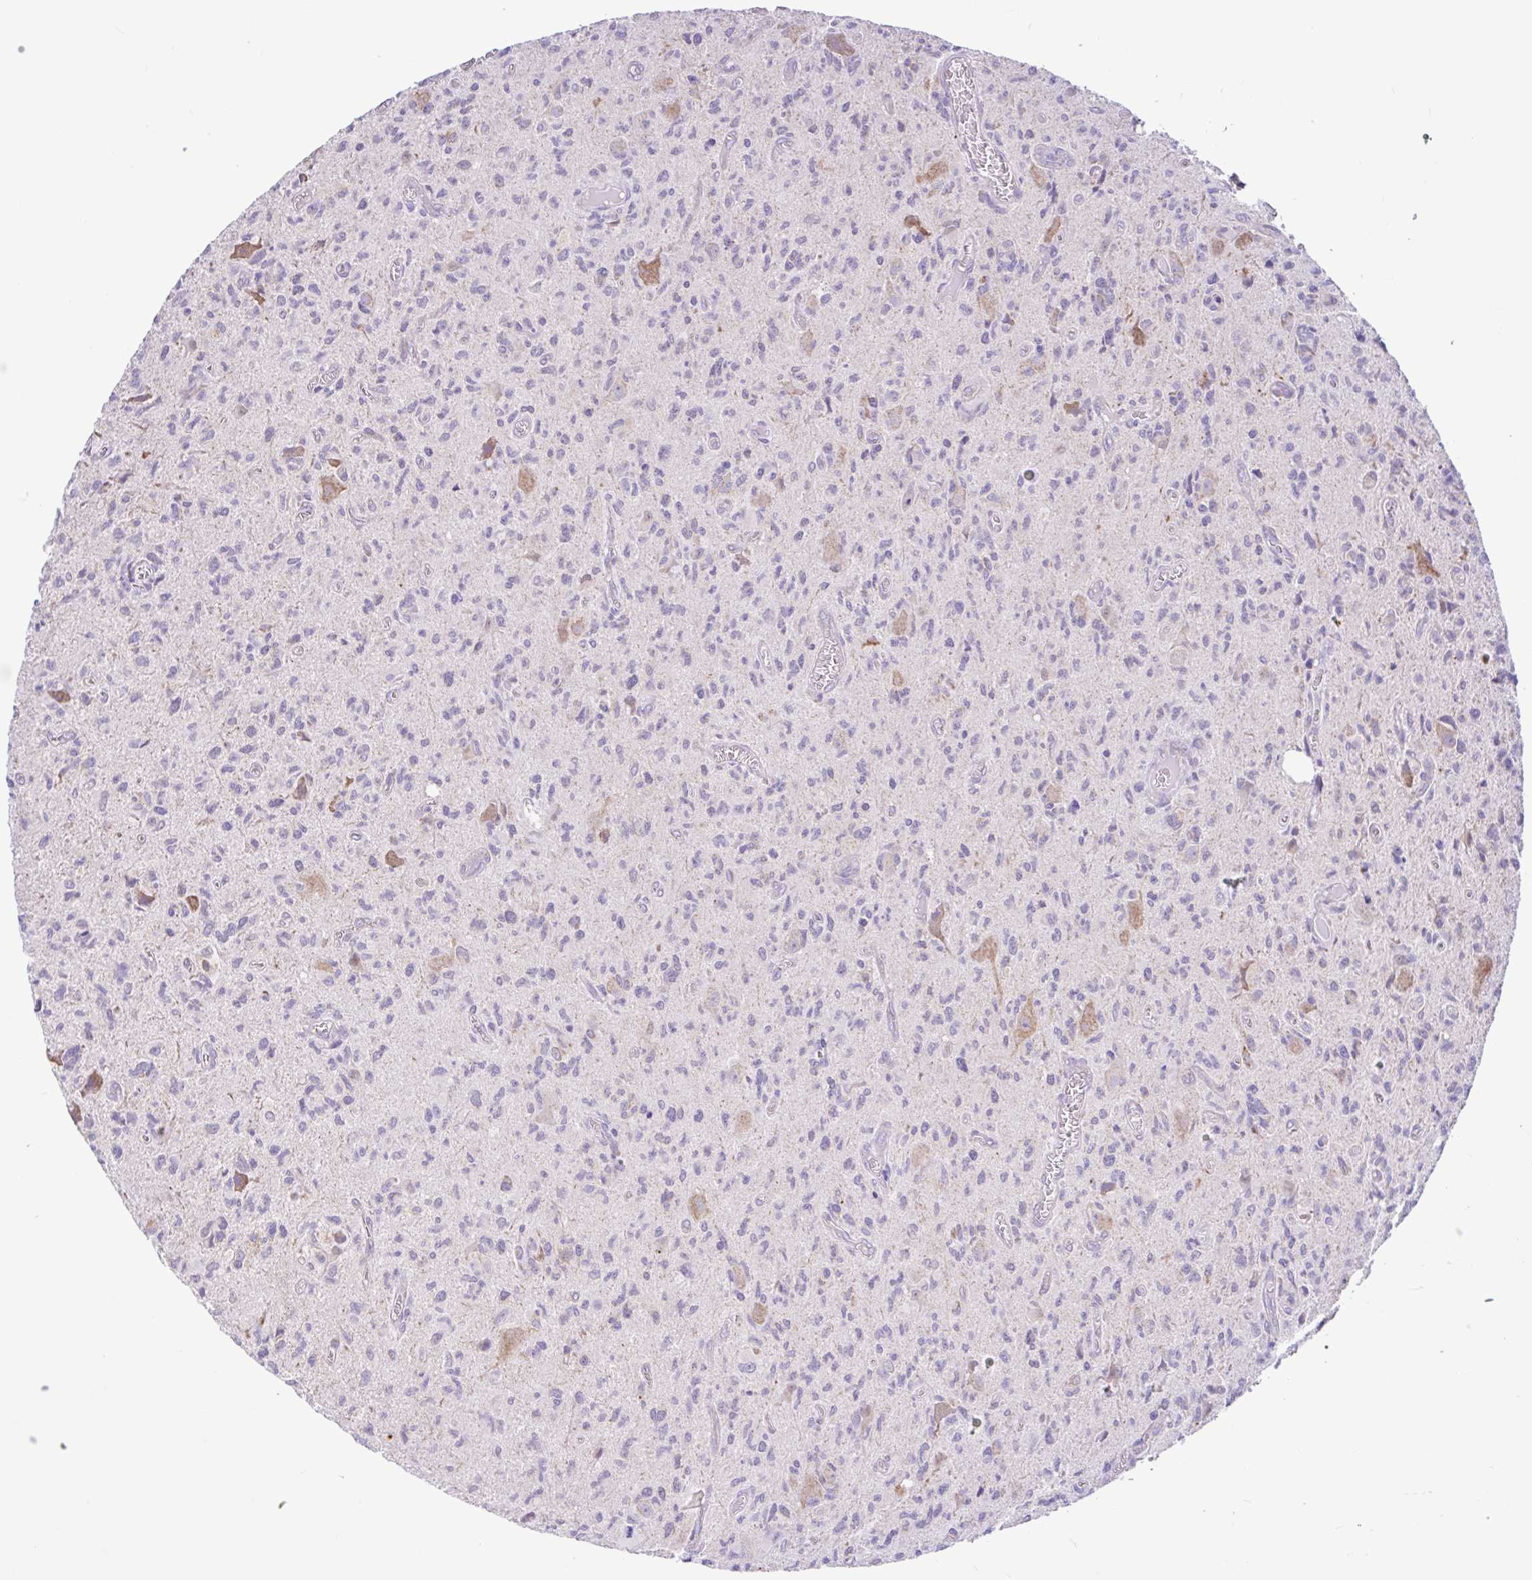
{"staining": {"intensity": "negative", "quantity": "none", "location": "none"}, "tissue": "glioma", "cell_type": "Tumor cells", "image_type": "cancer", "snomed": [{"axis": "morphology", "description": "Glioma, malignant, High grade"}, {"axis": "topography", "description": "Brain"}], "caption": "Immunohistochemistry of human malignant high-grade glioma shows no staining in tumor cells. The staining was performed using DAB (3,3'-diaminobenzidine) to visualize the protein expression in brown, while the nuclei were stained in blue with hematoxylin (Magnification: 20x).", "gene": "NDUFS2", "patient": {"sex": "male", "age": 76}}